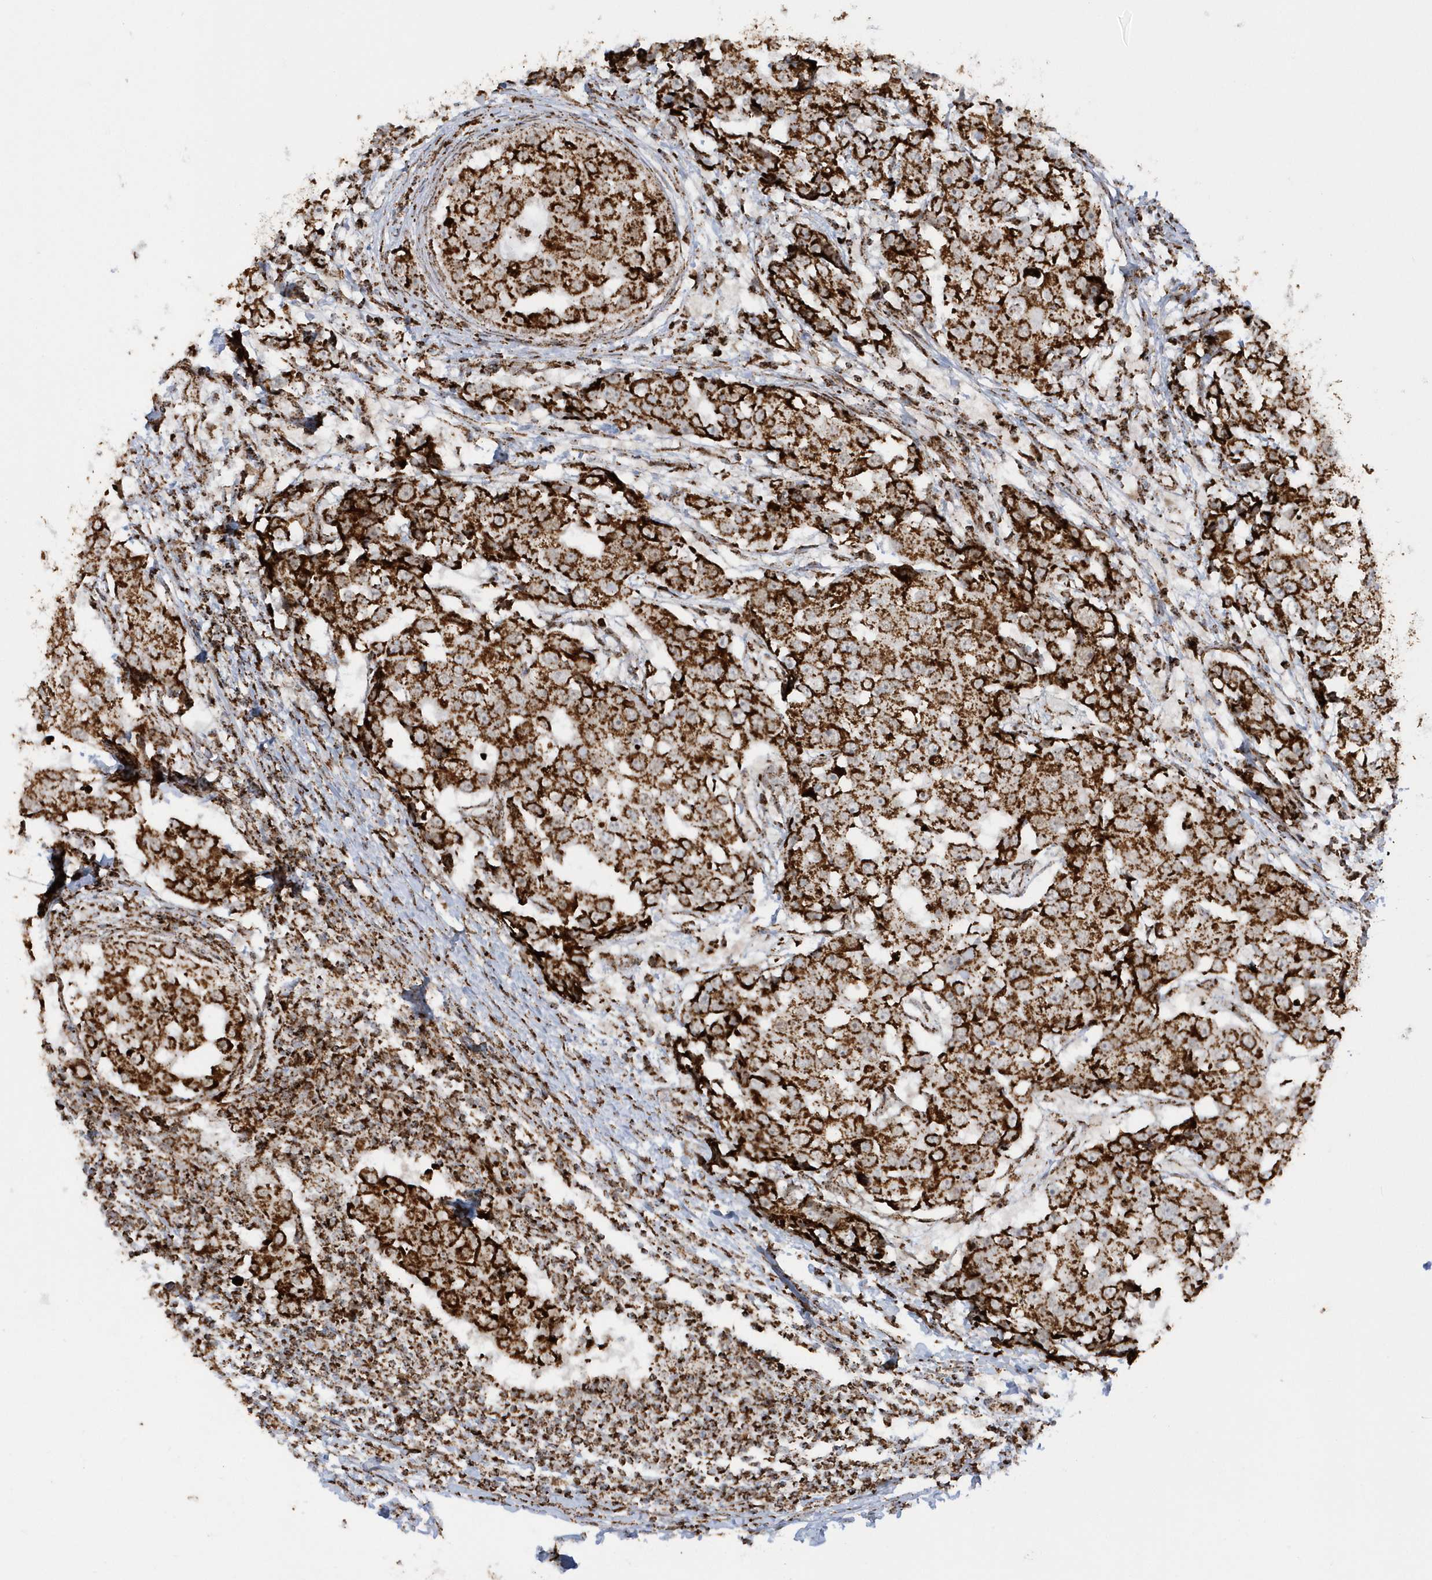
{"staining": {"intensity": "strong", "quantity": ">75%", "location": "cytoplasmic/membranous"}, "tissue": "breast cancer", "cell_type": "Tumor cells", "image_type": "cancer", "snomed": [{"axis": "morphology", "description": "Duct carcinoma"}, {"axis": "topography", "description": "Breast"}], "caption": "A histopathology image showing strong cytoplasmic/membranous expression in about >75% of tumor cells in invasive ductal carcinoma (breast), as visualized by brown immunohistochemical staining.", "gene": "CRY2", "patient": {"sex": "female", "age": 27}}